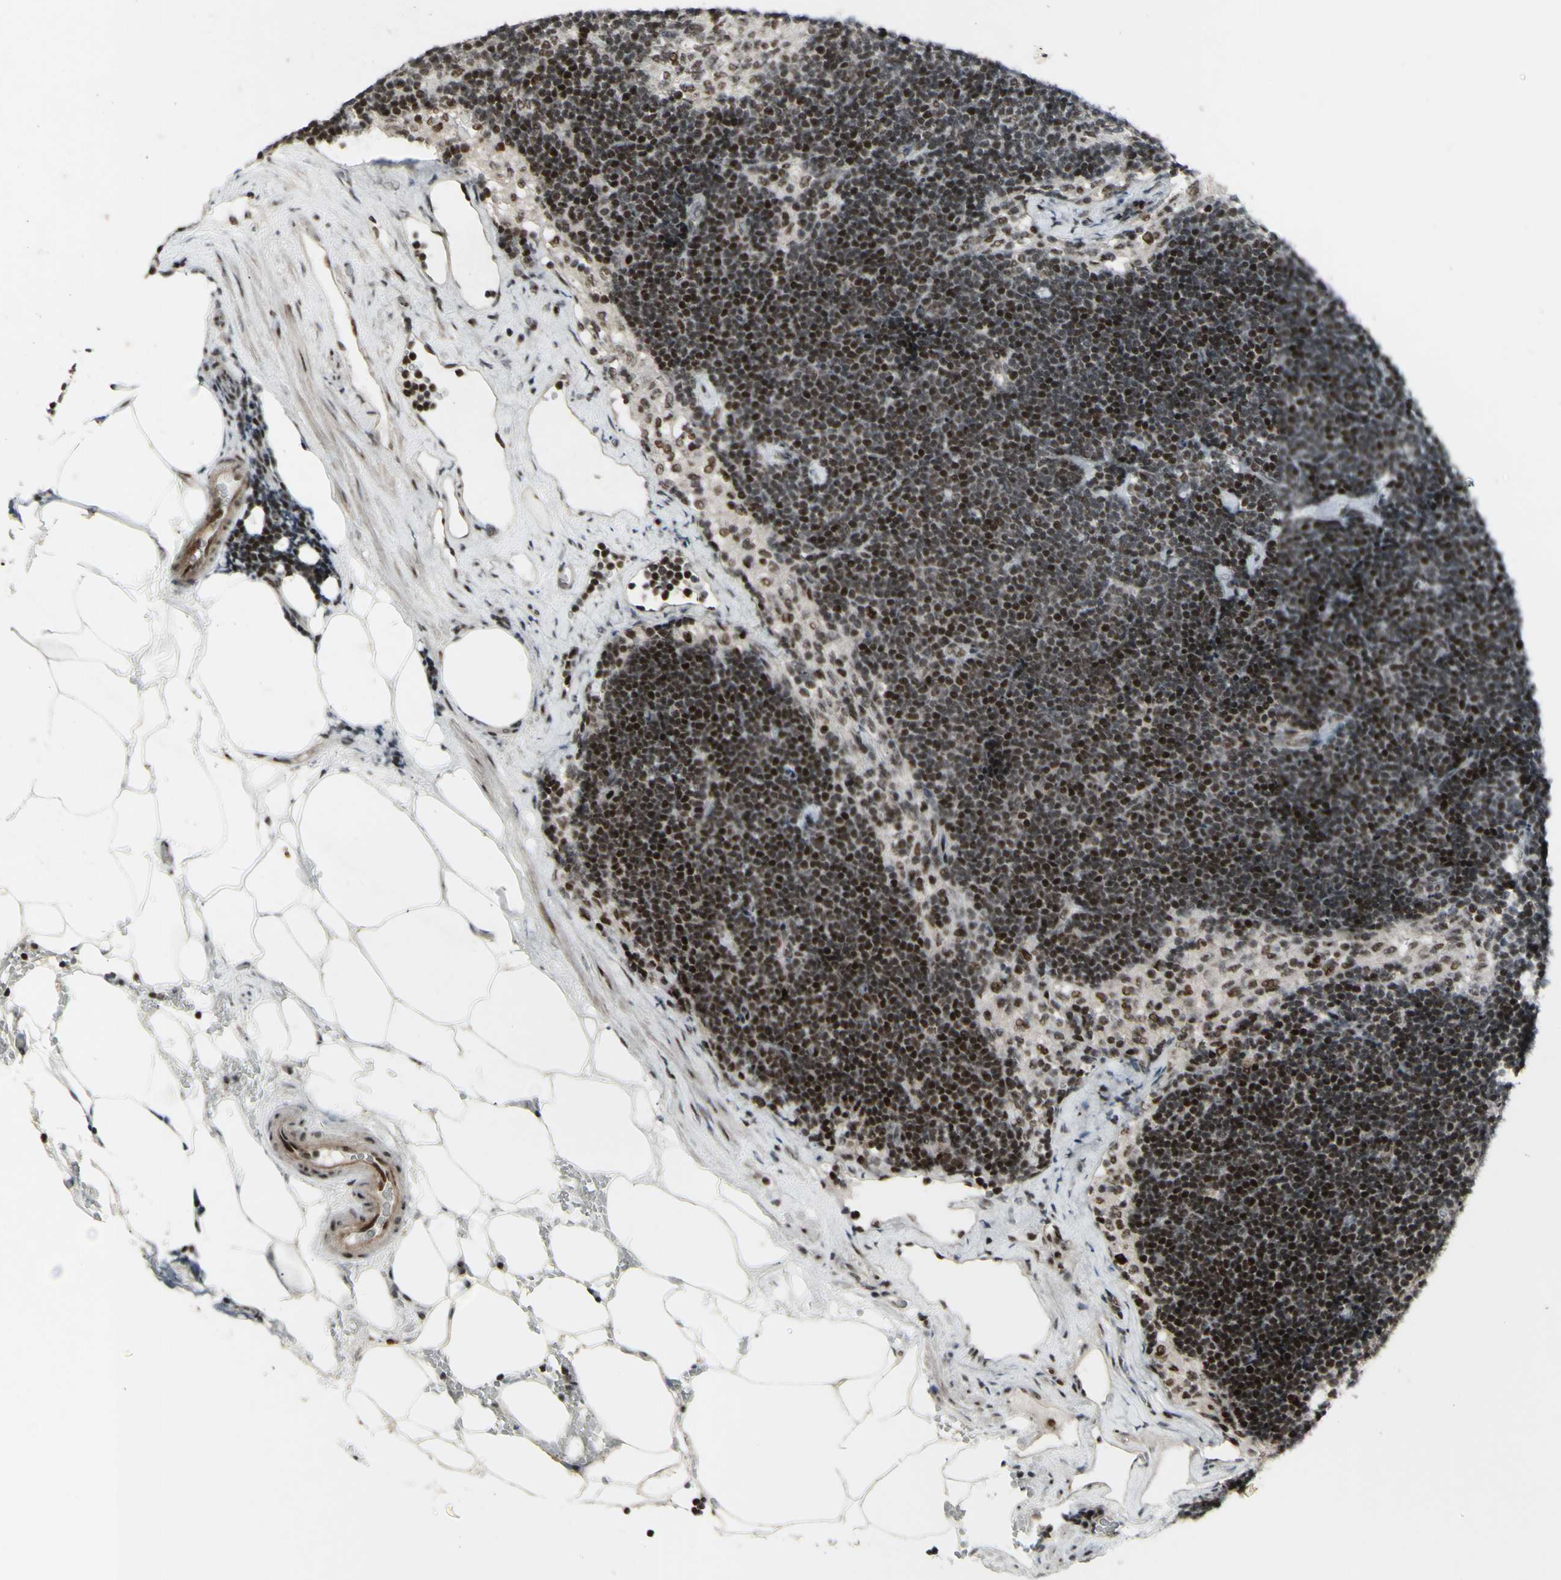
{"staining": {"intensity": "strong", "quantity": "25%-75%", "location": "nuclear"}, "tissue": "lymph node", "cell_type": "Germinal center cells", "image_type": "normal", "snomed": [{"axis": "morphology", "description": "Normal tissue, NOS"}, {"axis": "topography", "description": "Lymph node"}], "caption": "IHC of normal human lymph node shows high levels of strong nuclear positivity in about 25%-75% of germinal center cells. Using DAB (3,3'-diaminobenzidine) (brown) and hematoxylin (blue) stains, captured at high magnification using brightfield microscopy.", "gene": "SUPT6H", "patient": {"sex": "male", "age": 63}}